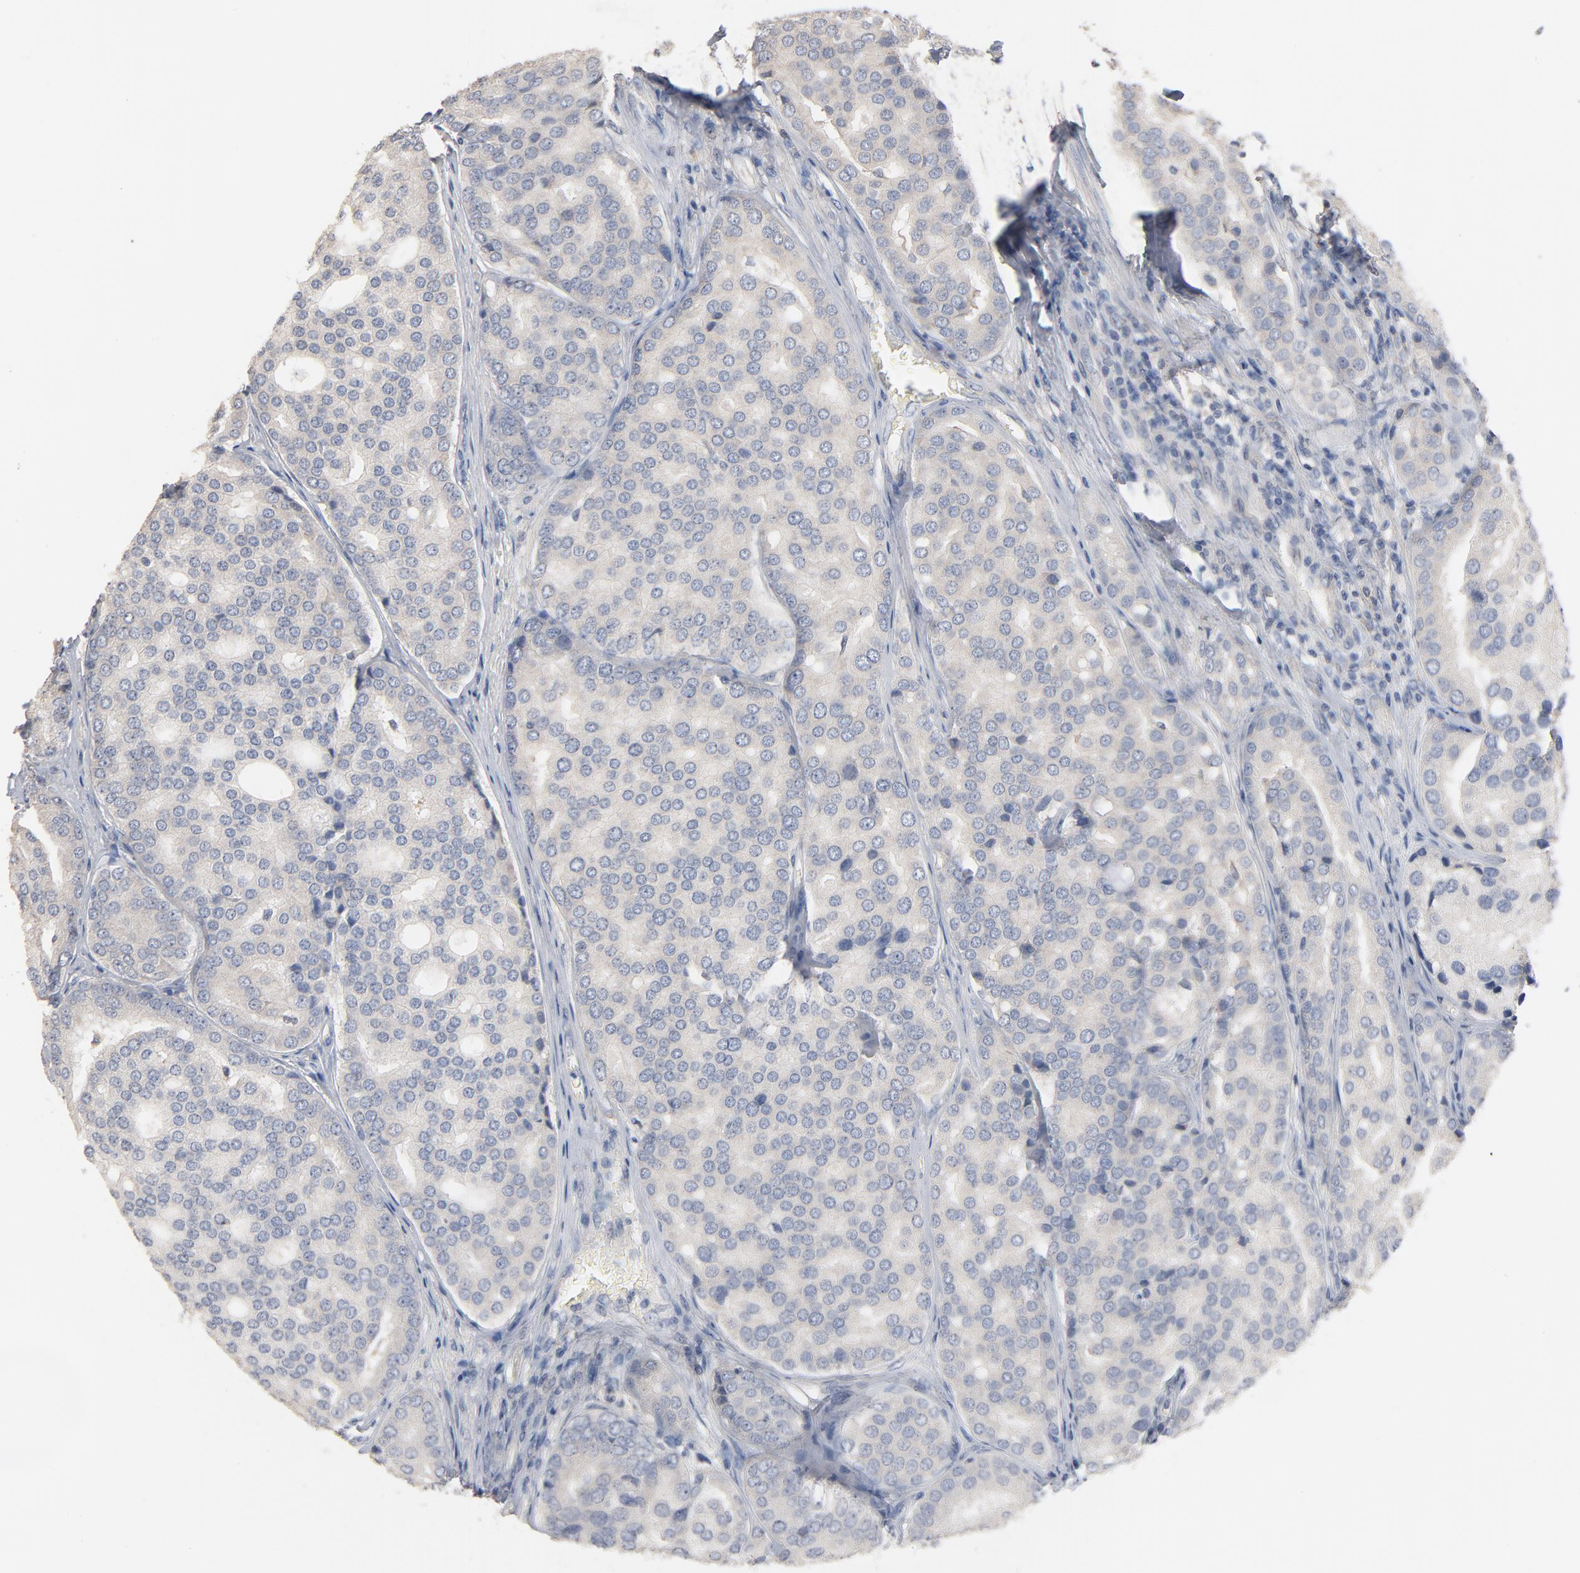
{"staining": {"intensity": "negative", "quantity": "none", "location": "none"}, "tissue": "prostate cancer", "cell_type": "Tumor cells", "image_type": "cancer", "snomed": [{"axis": "morphology", "description": "Adenocarcinoma, High grade"}, {"axis": "topography", "description": "Prostate"}], "caption": "The histopathology image exhibits no significant expression in tumor cells of prostate high-grade adenocarcinoma. (Brightfield microscopy of DAB (3,3'-diaminobenzidine) IHC at high magnification).", "gene": "ZDHHC8", "patient": {"sex": "male", "age": 64}}